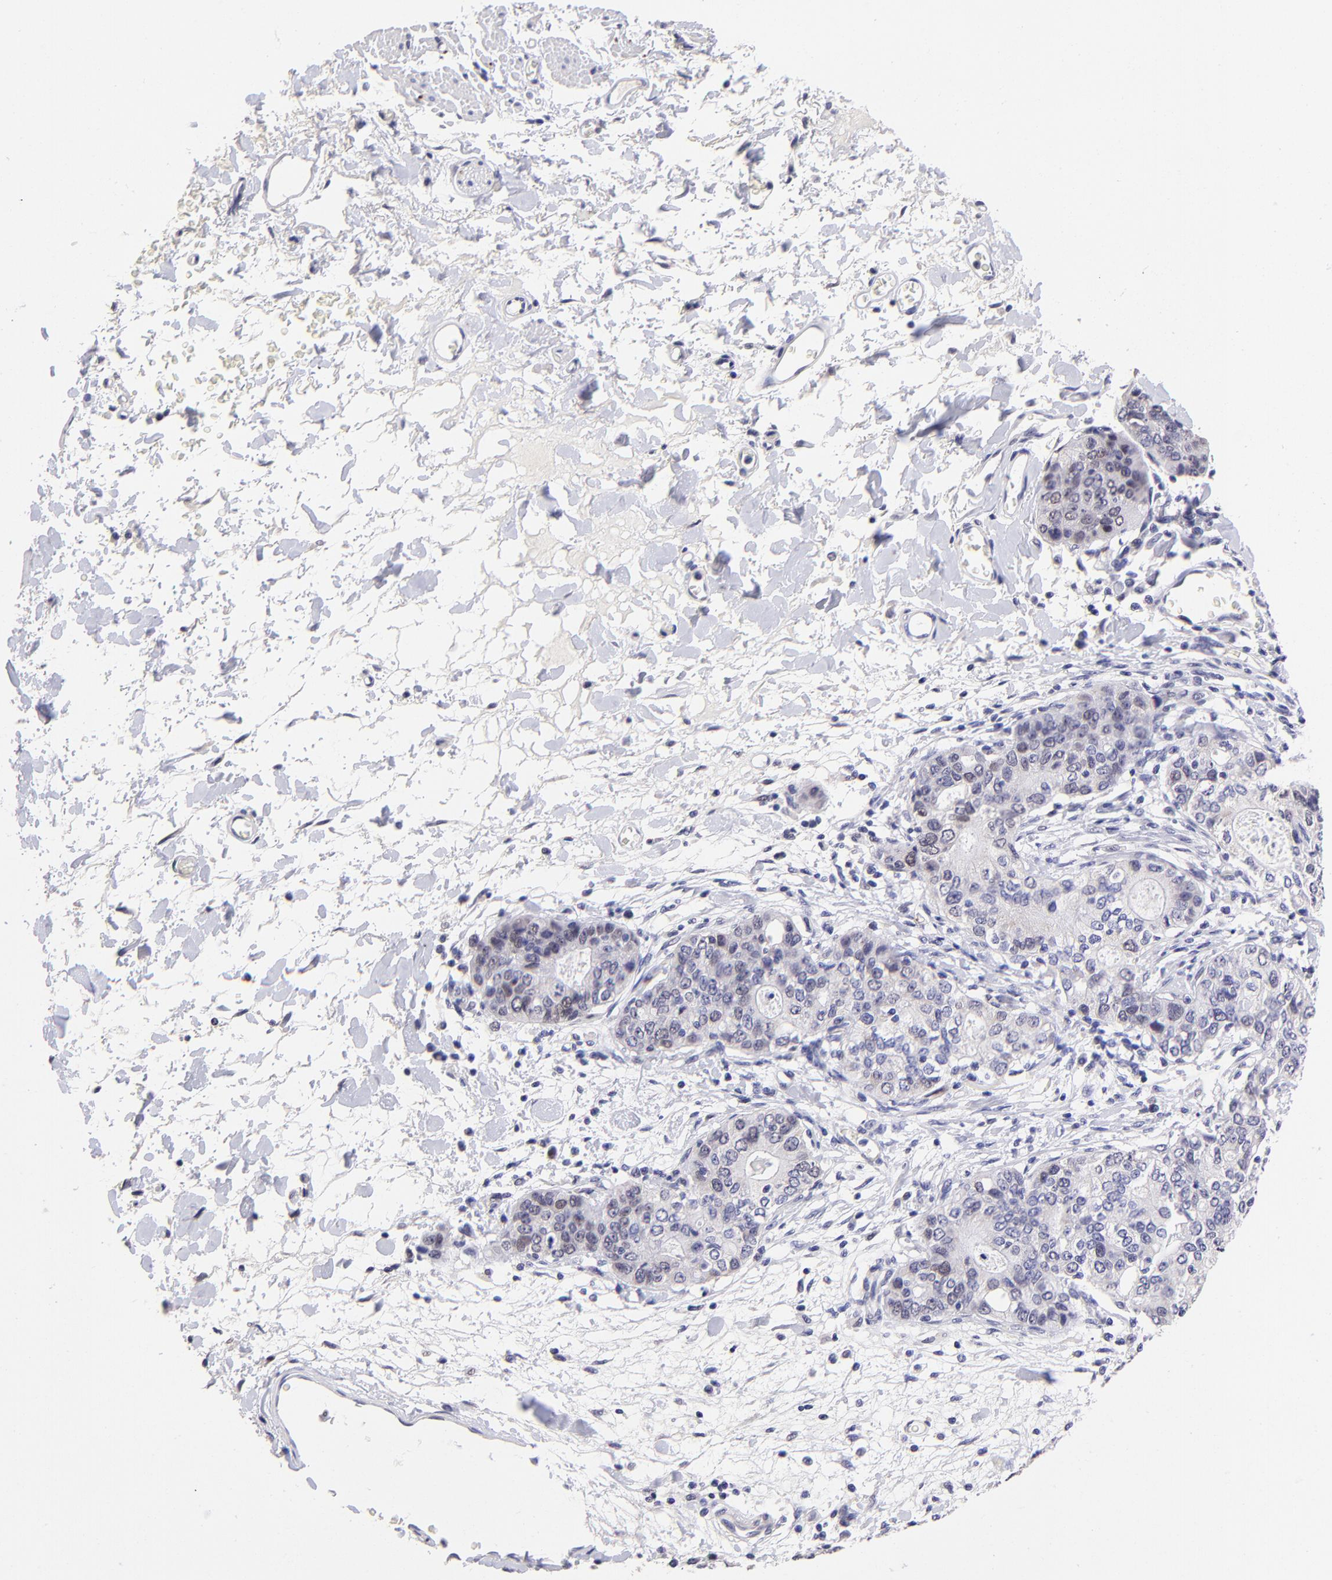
{"staining": {"intensity": "moderate", "quantity": "25%-75%", "location": "nuclear"}, "tissue": "stomach cancer", "cell_type": "Tumor cells", "image_type": "cancer", "snomed": [{"axis": "morphology", "description": "Adenocarcinoma, NOS"}, {"axis": "topography", "description": "Esophagus"}, {"axis": "topography", "description": "Stomach"}], "caption": "A high-resolution photomicrograph shows immunohistochemistry staining of stomach cancer, which displays moderate nuclear staining in approximately 25%-75% of tumor cells.", "gene": "DNMT1", "patient": {"sex": "male", "age": 74}}